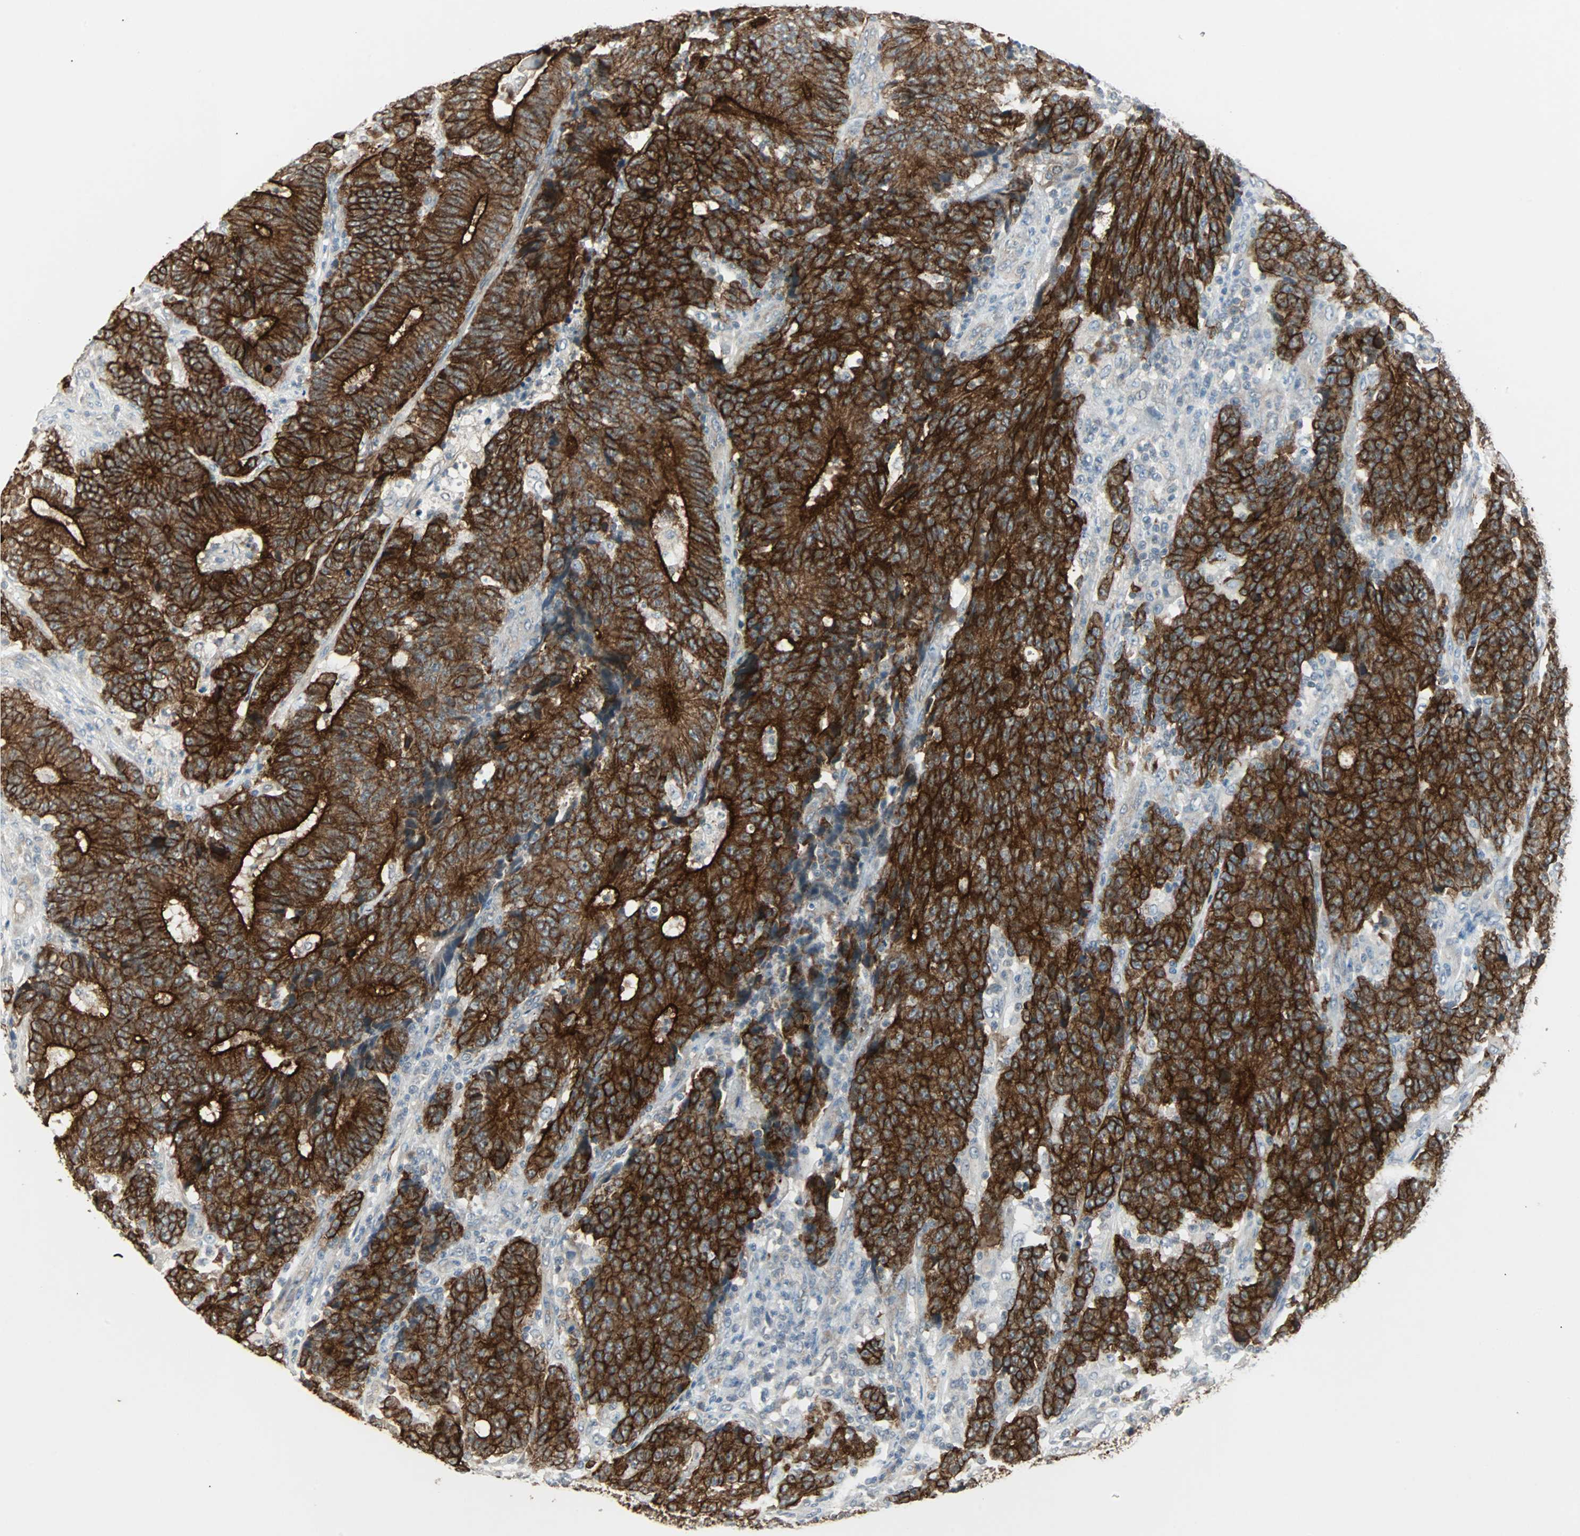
{"staining": {"intensity": "strong", "quantity": ">75%", "location": "cytoplasmic/membranous"}, "tissue": "colorectal cancer", "cell_type": "Tumor cells", "image_type": "cancer", "snomed": [{"axis": "morphology", "description": "Normal tissue, NOS"}, {"axis": "morphology", "description": "Adenocarcinoma, NOS"}, {"axis": "topography", "description": "Colon"}], "caption": "An immunohistochemistry micrograph of tumor tissue is shown. Protein staining in brown highlights strong cytoplasmic/membranous positivity in colorectal cancer (adenocarcinoma) within tumor cells.", "gene": "CMC2", "patient": {"sex": "female", "age": 75}}